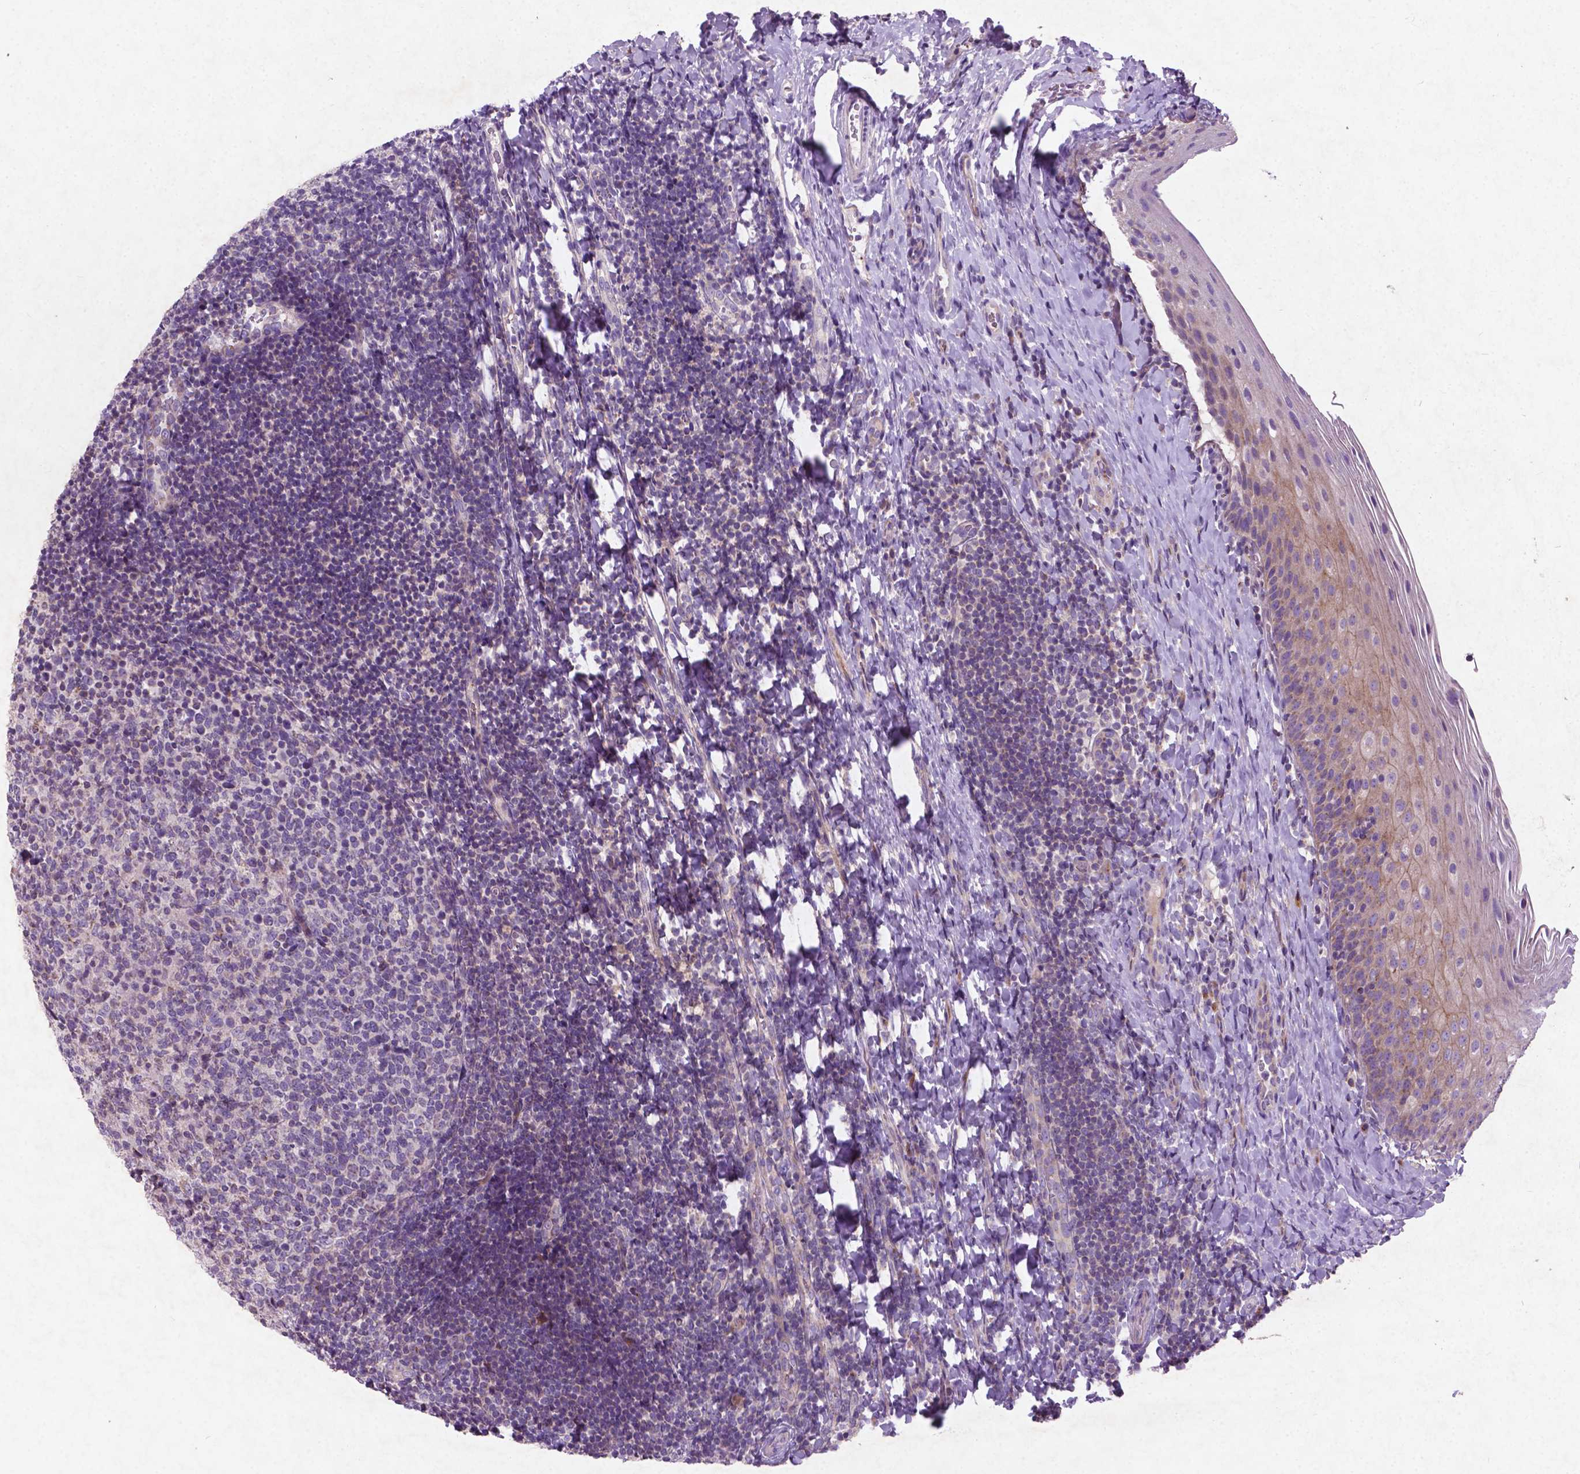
{"staining": {"intensity": "negative", "quantity": "none", "location": "none"}, "tissue": "tonsil", "cell_type": "Germinal center cells", "image_type": "normal", "snomed": [{"axis": "morphology", "description": "Normal tissue, NOS"}, {"axis": "topography", "description": "Tonsil"}], "caption": "The micrograph demonstrates no staining of germinal center cells in unremarkable tonsil.", "gene": "ATG4D", "patient": {"sex": "female", "age": 10}}